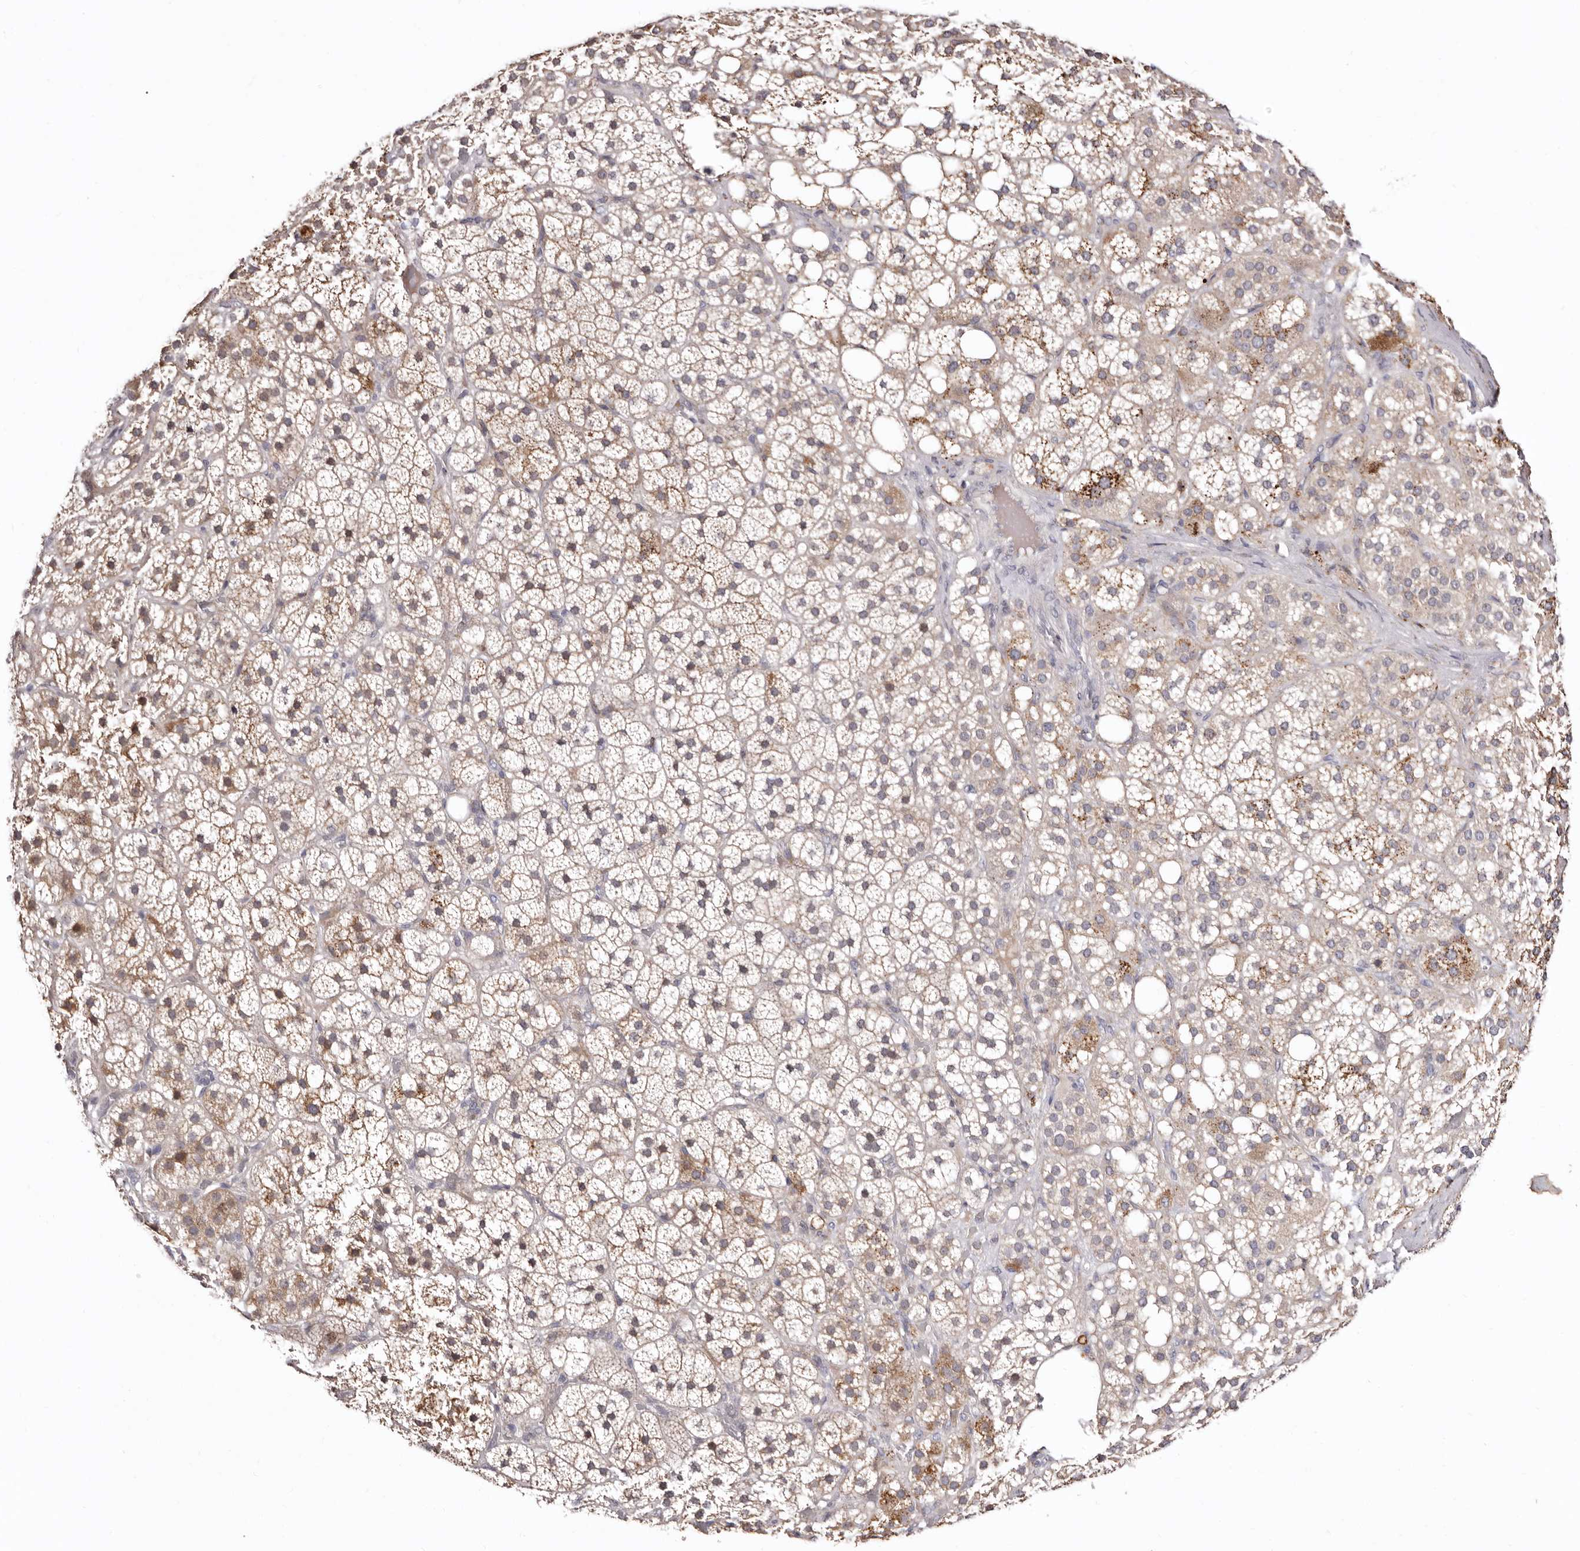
{"staining": {"intensity": "moderate", "quantity": "25%-75%", "location": "cytoplasmic/membranous,nuclear"}, "tissue": "adrenal gland", "cell_type": "Glandular cells", "image_type": "normal", "snomed": [{"axis": "morphology", "description": "Normal tissue, NOS"}, {"axis": "topography", "description": "Adrenal gland"}], "caption": "Immunohistochemistry photomicrograph of normal adrenal gland stained for a protein (brown), which reveals medium levels of moderate cytoplasmic/membranous,nuclear expression in approximately 25%-75% of glandular cells.", "gene": "CDCA8", "patient": {"sex": "female", "age": 59}}